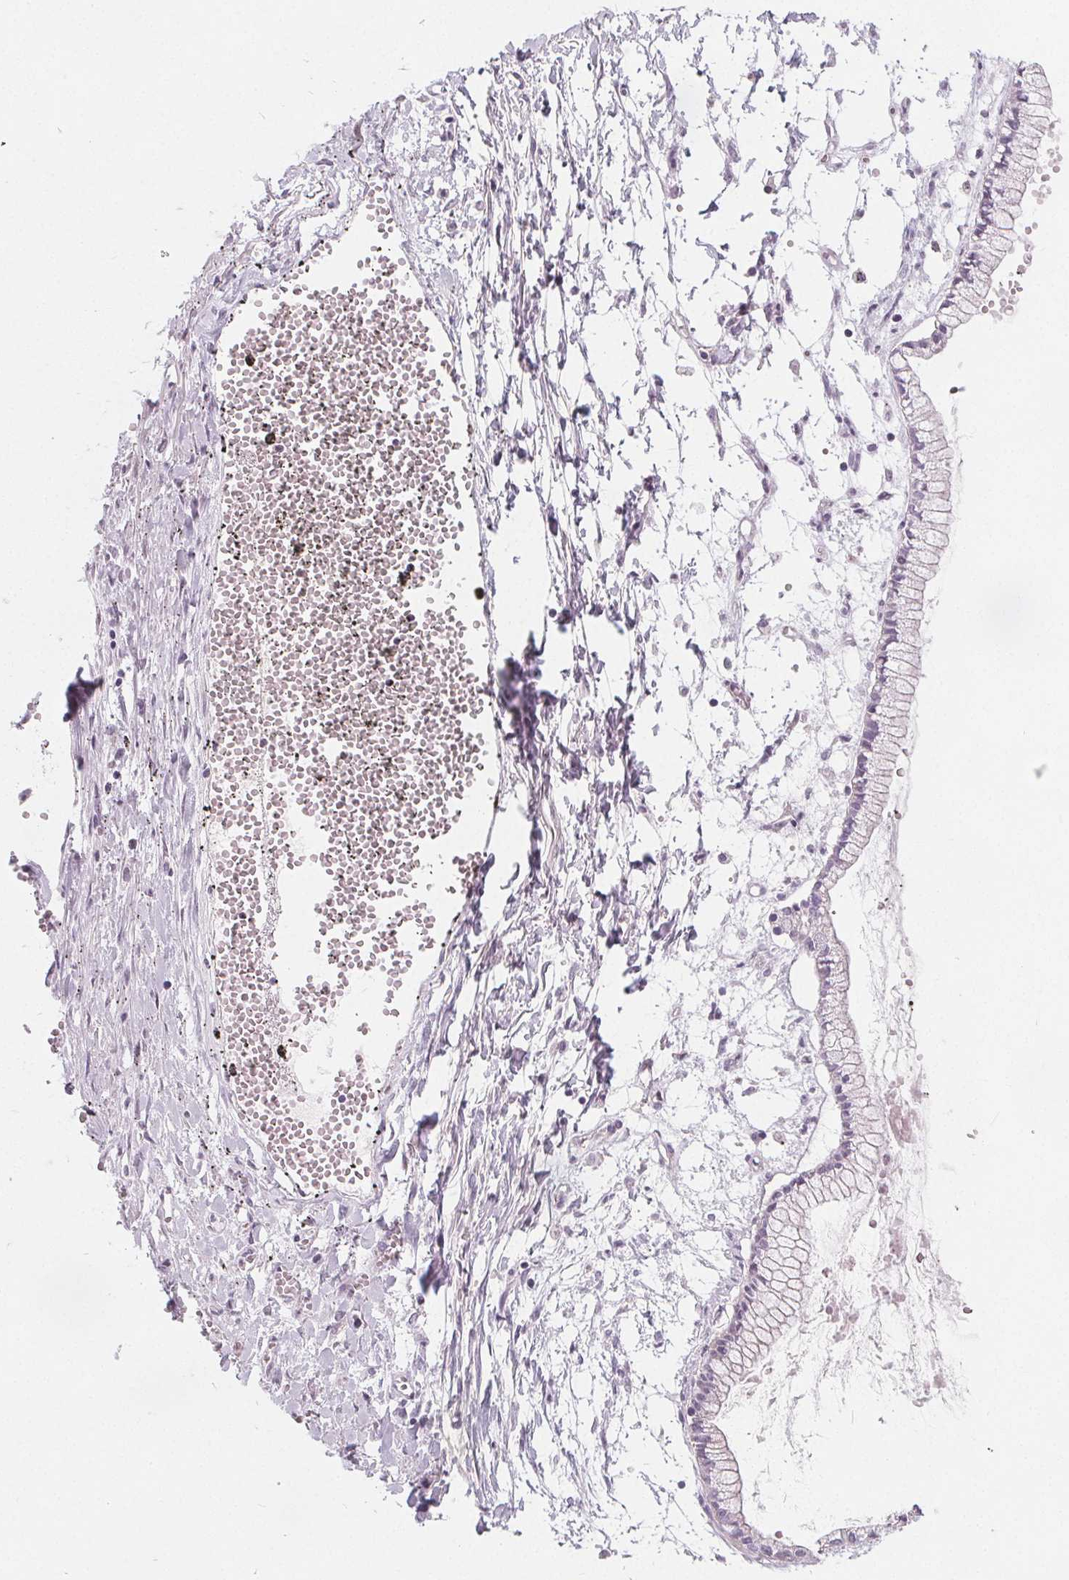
{"staining": {"intensity": "negative", "quantity": "none", "location": "none"}, "tissue": "ovarian cancer", "cell_type": "Tumor cells", "image_type": "cancer", "snomed": [{"axis": "morphology", "description": "Cystadenocarcinoma, mucinous, NOS"}, {"axis": "topography", "description": "Ovary"}], "caption": "Image shows no protein positivity in tumor cells of mucinous cystadenocarcinoma (ovarian) tissue.", "gene": "NUP210L", "patient": {"sex": "female", "age": 67}}